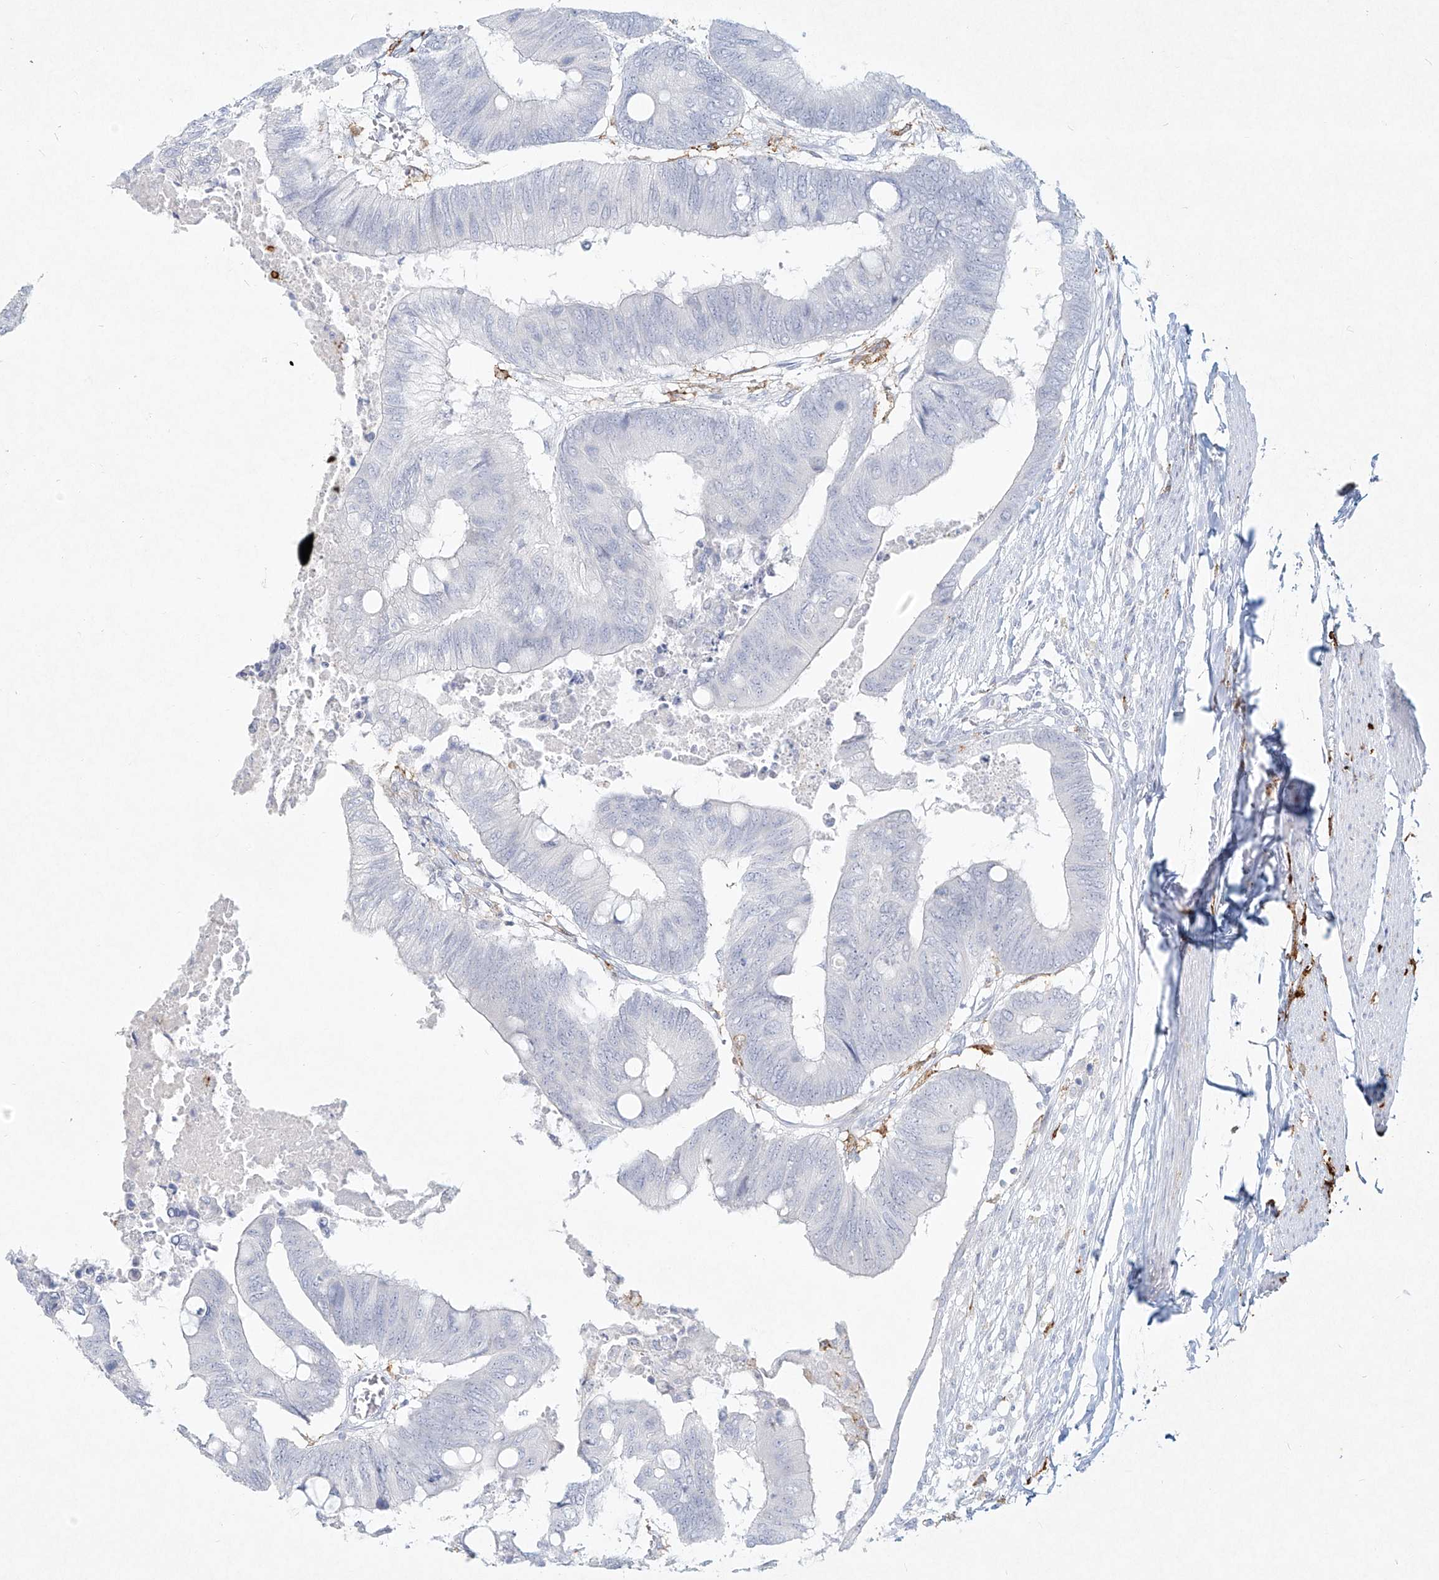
{"staining": {"intensity": "negative", "quantity": "none", "location": "none"}, "tissue": "colorectal cancer", "cell_type": "Tumor cells", "image_type": "cancer", "snomed": [{"axis": "morphology", "description": "Normal tissue, NOS"}, {"axis": "morphology", "description": "Adenocarcinoma, NOS"}, {"axis": "topography", "description": "Rectum"}, {"axis": "topography", "description": "Peripheral nerve tissue"}], "caption": "IHC of human colorectal adenocarcinoma demonstrates no staining in tumor cells. The staining is performed using DAB brown chromogen with nuclei counter-stained in using hematoxylin.", "gene": "CD209", "patient": {"sex": "male", "age": 92}}